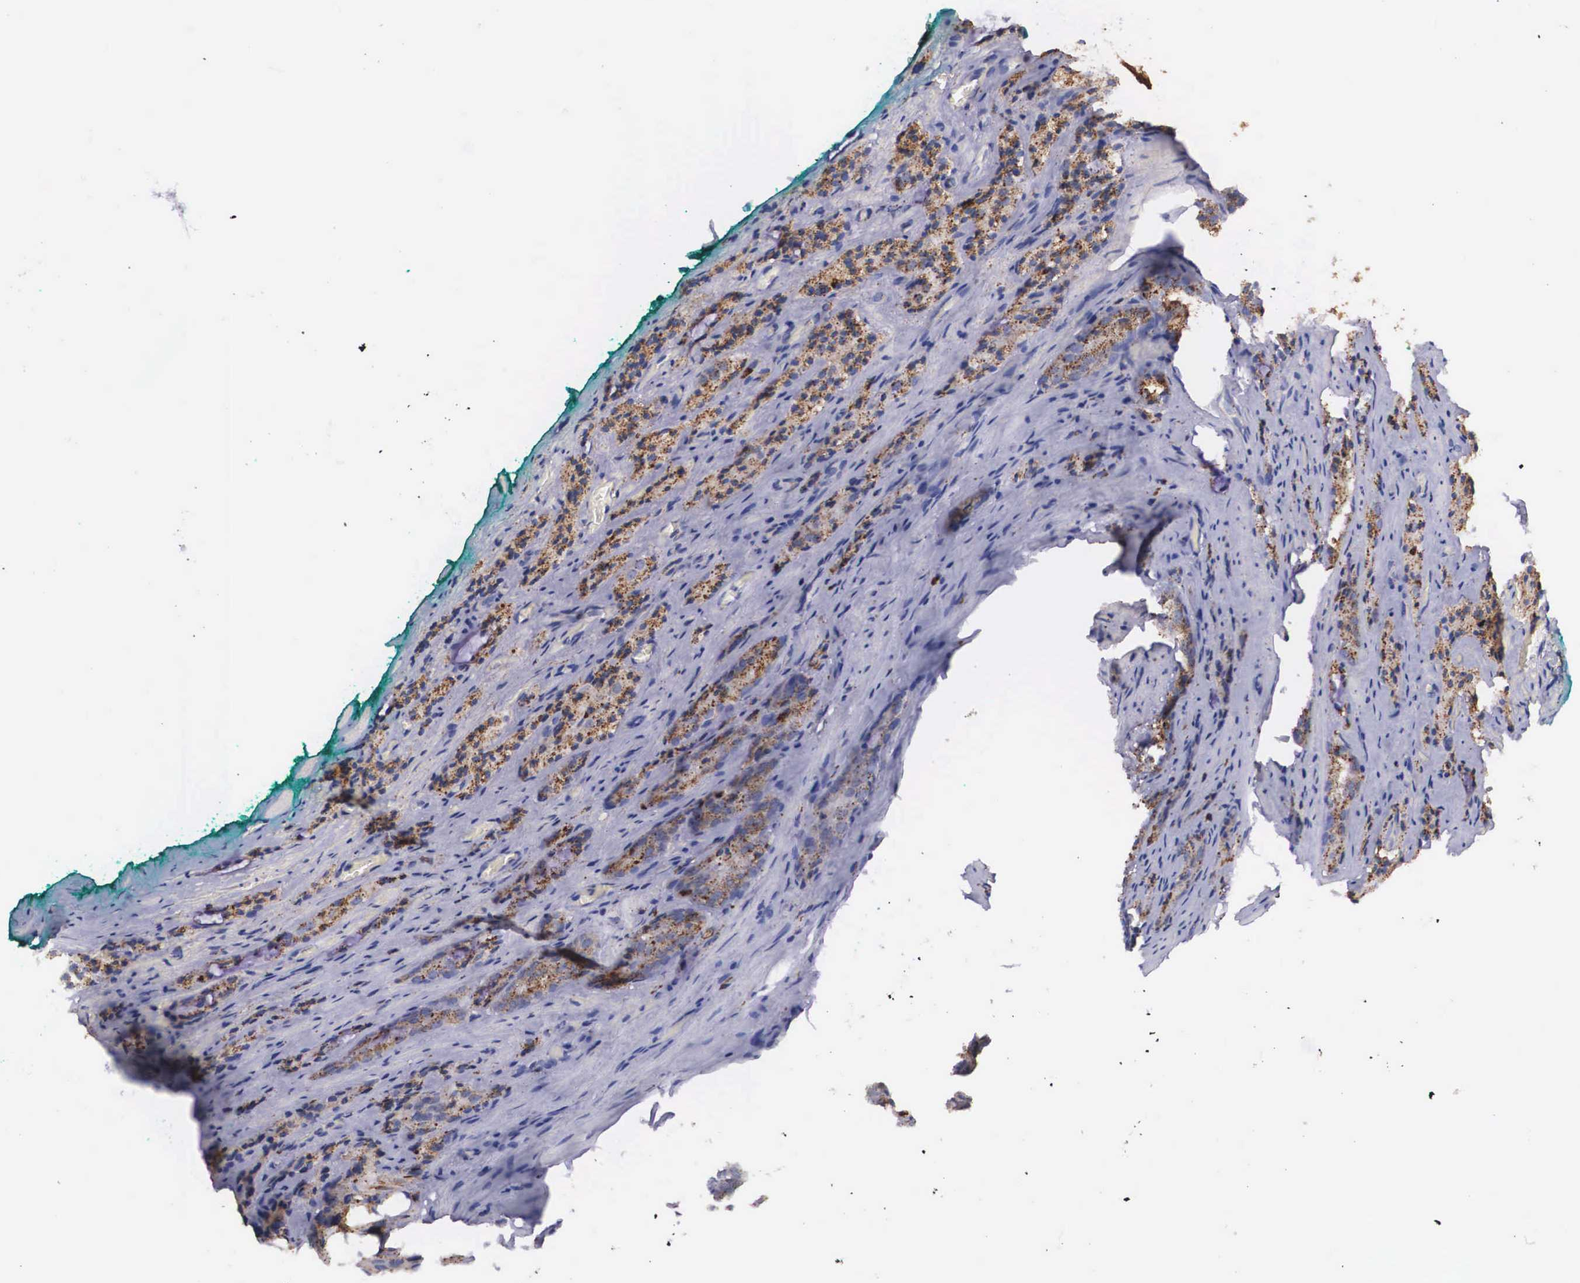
{"staining": {"intensity": "moderate", "quantity": ">75%", "location": "cytoplasmic/membranous"}, "tissue": "prostate cancer", "cell_type": "Tumor cells", "image_type": "cancer", "snomed": [{"axis": "morphology", "description": "Adenocarcinoma, Medium grade"}, {"axis": "topography", "description": "Prostate"}], "caption": "Immunohistochemistry staining of medium-grade adenocarcinoma (prostate), which displays medium levels of moderate cytoplasmic/membranous staining in approximately >75% of tumor cells indicating moderate cytoplasmic/membranous protein positivity. The staining was performed using DAB (3,3'-diaminobenzidine) (brown) for protein detection and nuclei were counterstained in hematoxylin (blue).", "gene": "NAGA", "patient": {"sex": "male", "age": 60}}